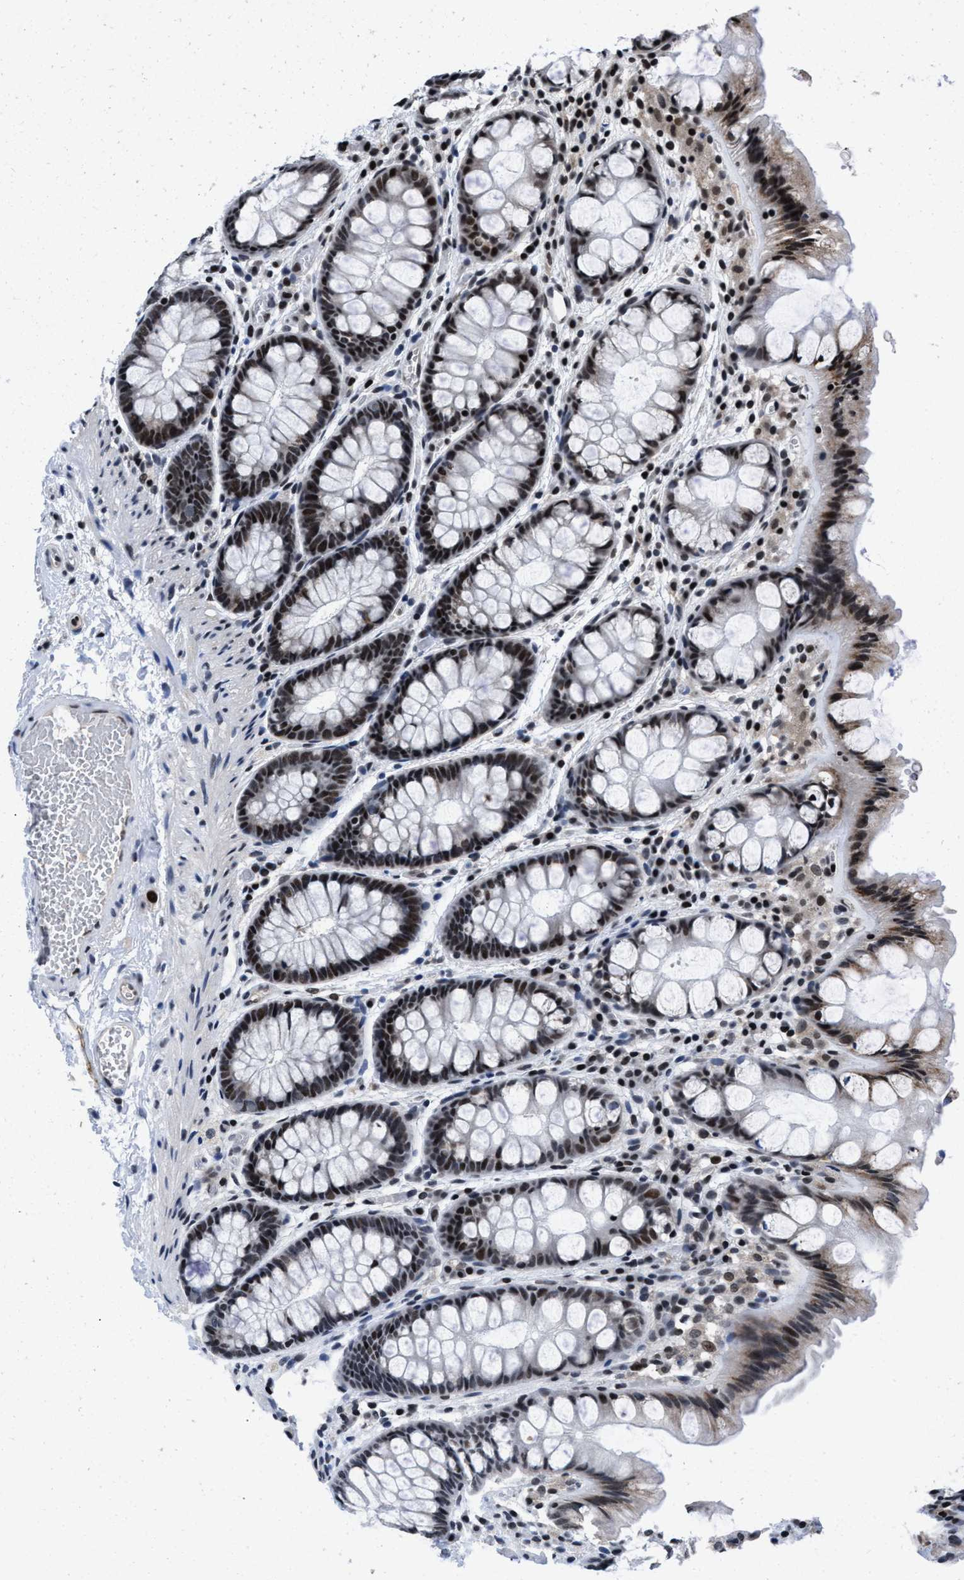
{"staining": {"intensity": "strong", "quantity": ">75%", "location": "nuclear"}, "tissue": "colon", "cell_type": "Endothelial cells", "image_type": "normal", "snomed": [{"axis": "morphology", "description": "Normal tissue, NOS"}, {"axis": "topography", "description": "Colon"}], "caption": "The immunohistochemical stain highlights strong nuclear staining in endothelial cells of benign colon. (DAB IHC, brown staining for protein, blue staining for nuclei).", "gene": "WDR81", "patient": {"sex": "male", "age": 47}}